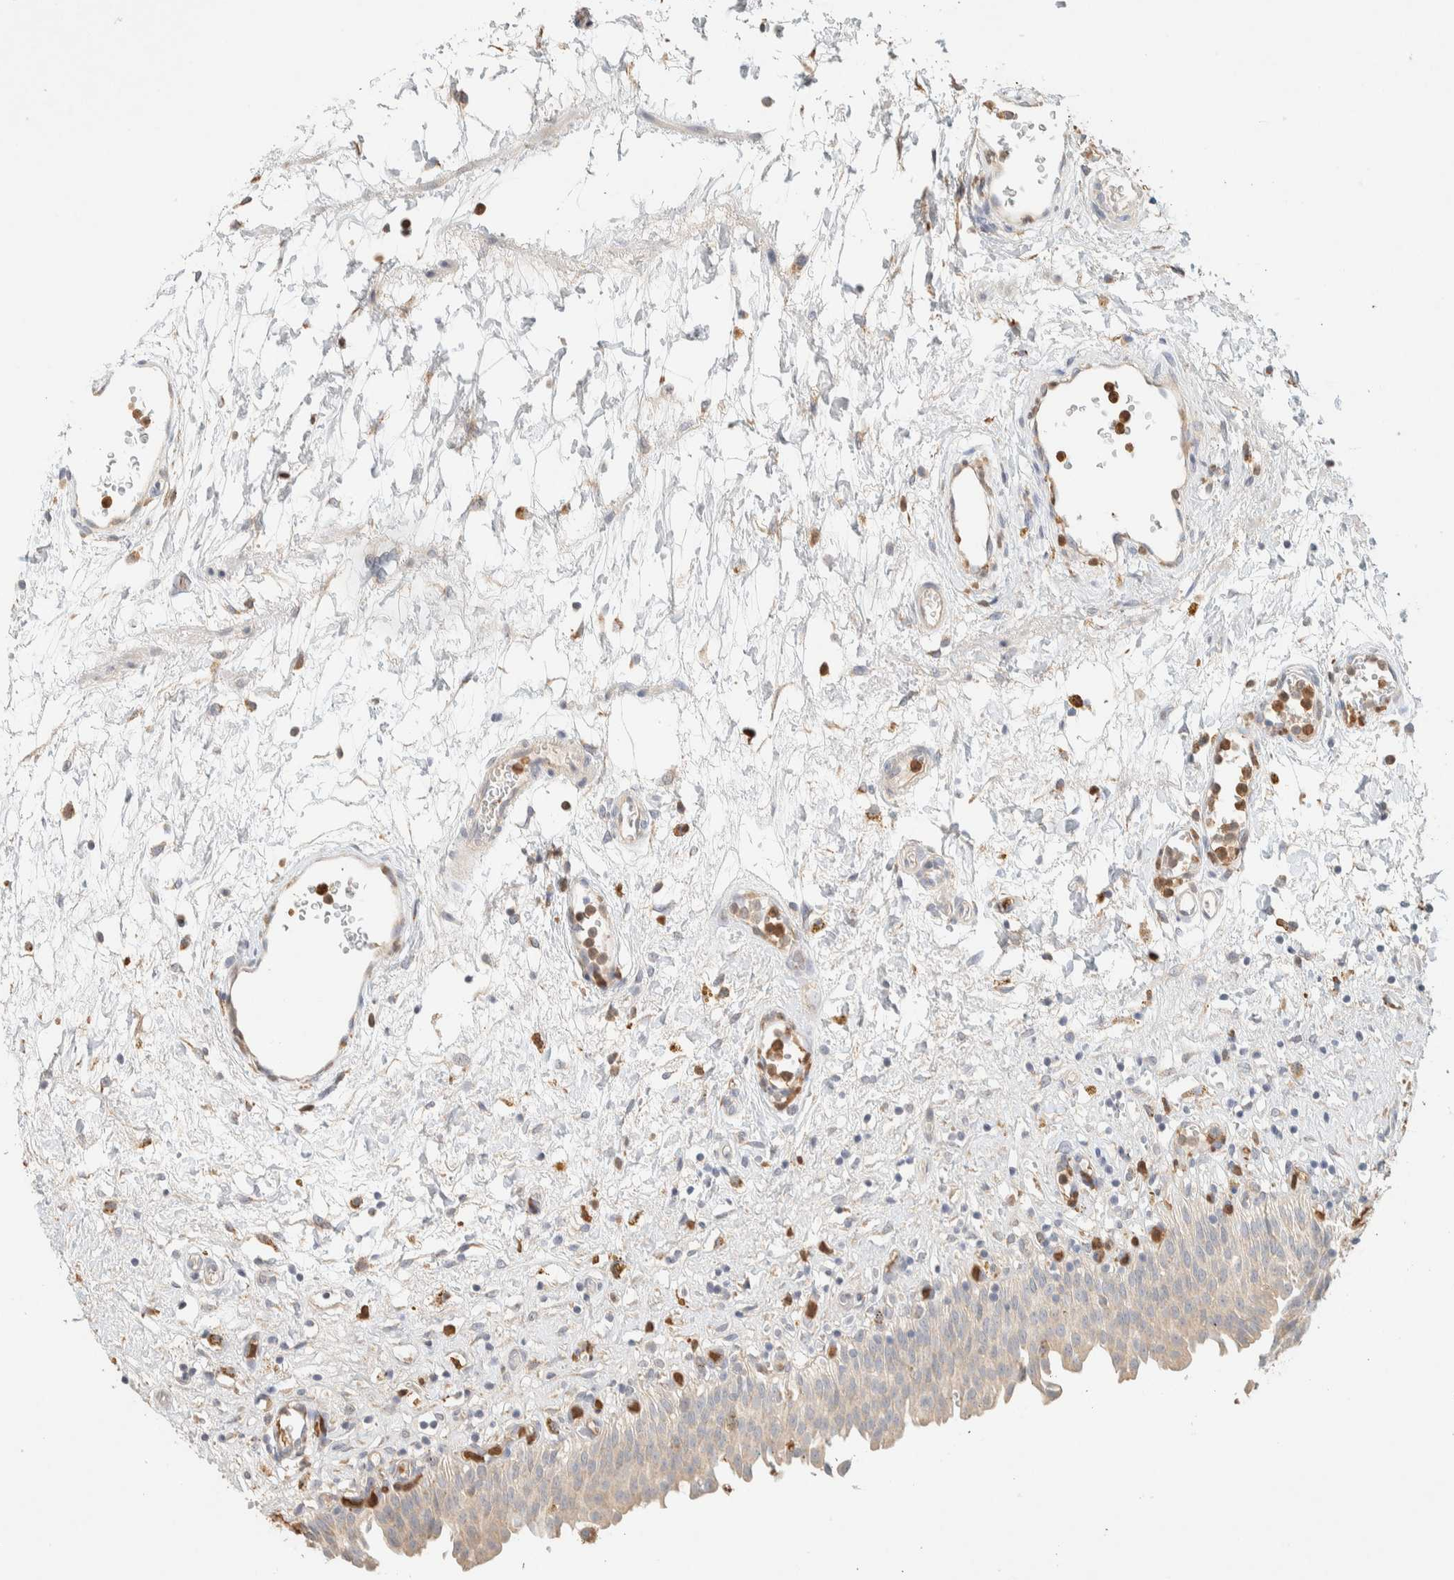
{"staining": {"intensity": "weak", "quantity": ">75%", "location": "cytoplasmic/membranous"}, "tissue": "urinary bladder", "cell_type": "Urothelial cells", "image_type": "normal", "snomed": [{"axis": "morphology", "description": "Urothelial carcinoma, High grade"}, {"axis": "topography", "description": "Urinary bladder"}], "caption": "A micrograph of human urinary bladder stained for a protein exhibits weak cytoplasmic/membranous brown staining in urothelial cells. The staining is performed using DAB (3,3'-diaminobenzidine) brown chromogen to label protein expression. The nuclei are counter-stained blue using hematoxylin.", "gene": "TTC3", "patient": {"sex": "male", "age": 46}}